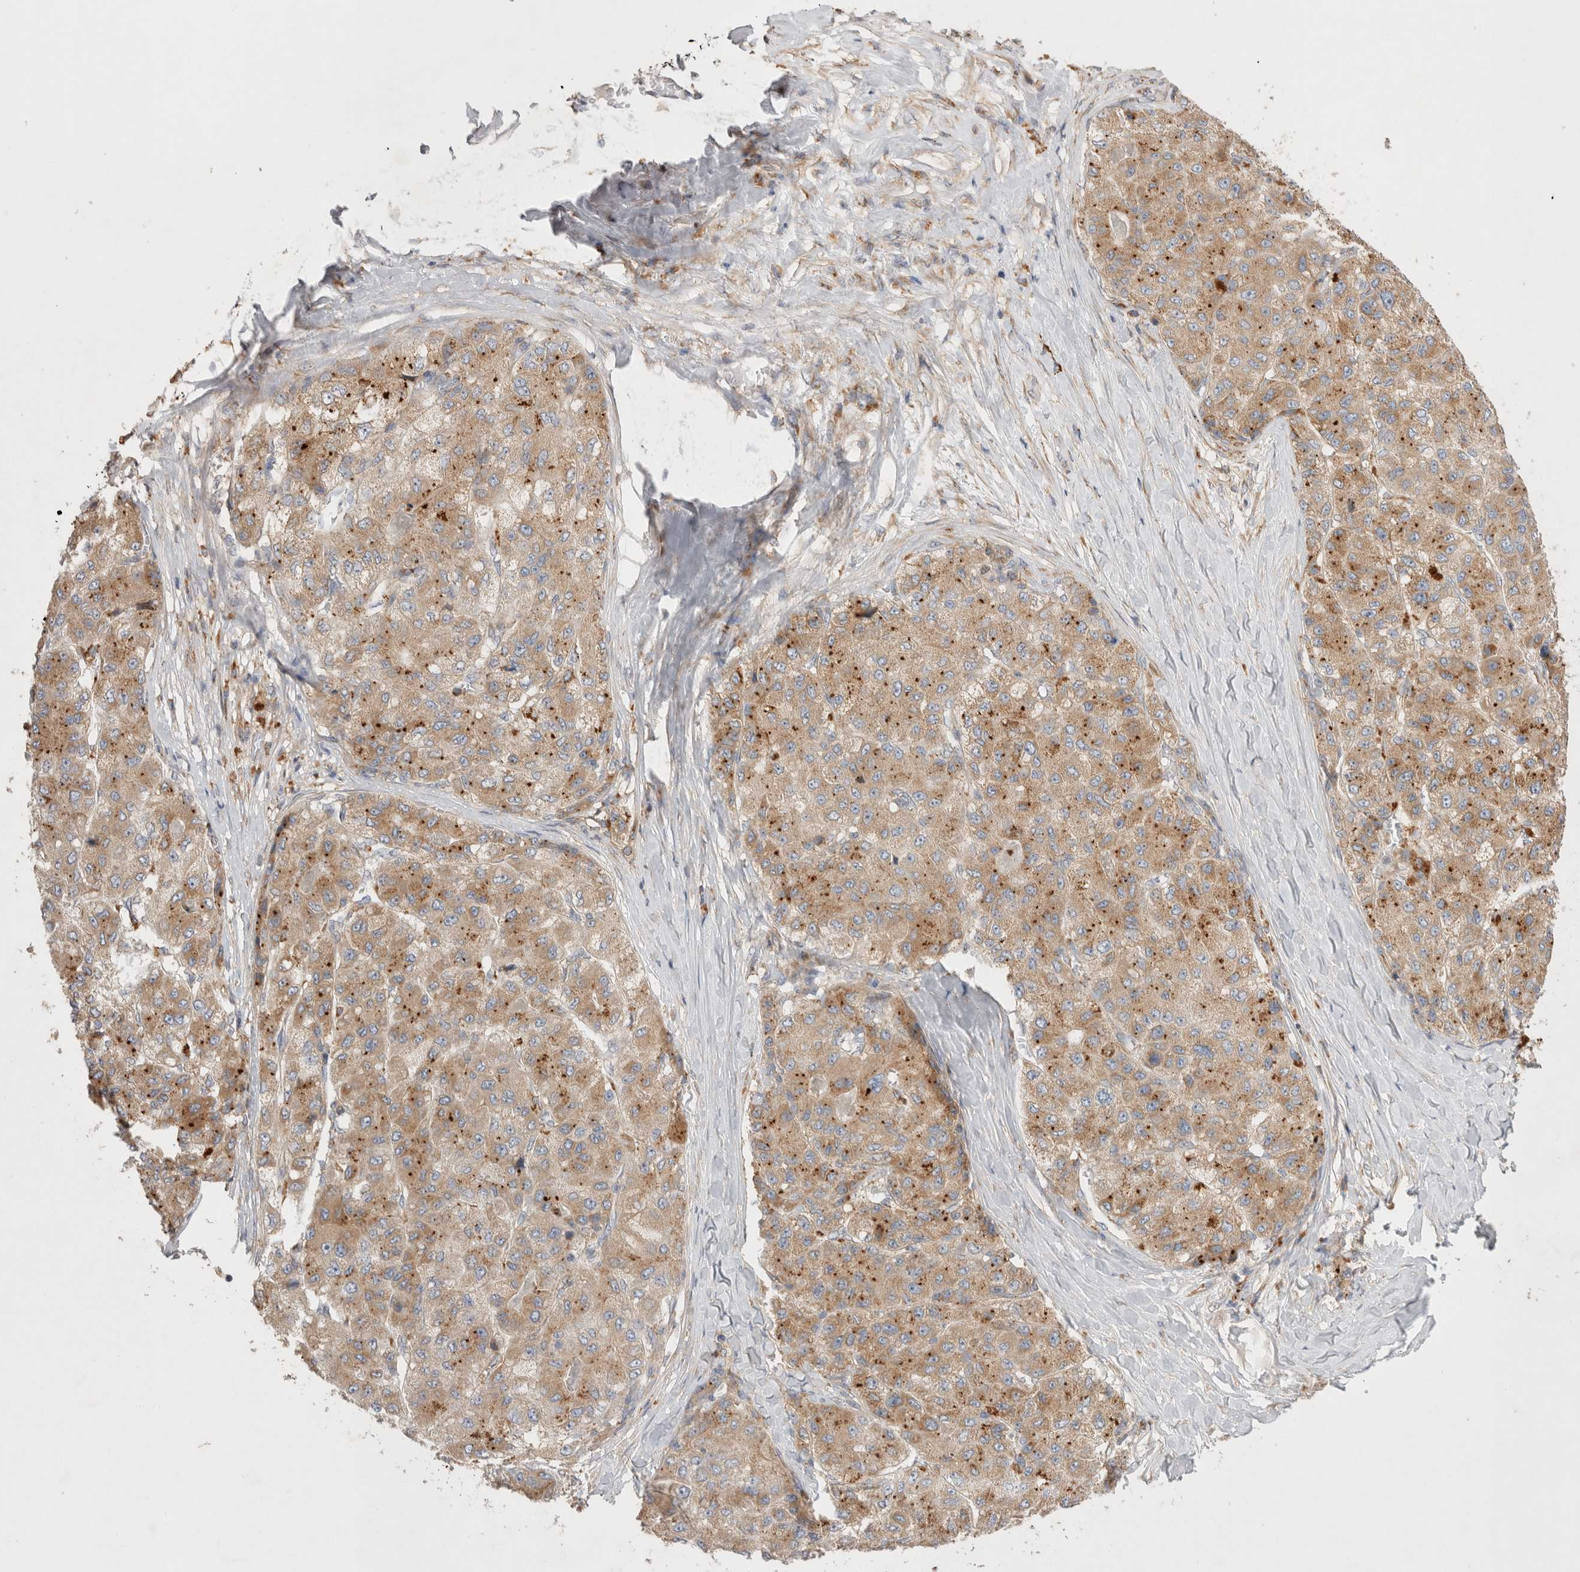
{"staining": {"intensity": "moderate", "quantity": ">75%", "location": "cytoplasmic/membranous"}, "tissue": "liver cancer", "cell_type": "Tumor cells", "image_type": "cancer", "snomed": [{"axis": "morphology", "description": "Carcinoma, Hepatocellular, NOS"}, {"axis": "topography", "description": "Liver"}], "caption": "The micrograph exhibits a brown stain indicating the presence of a protein in the cytoplasmic/membranous of tumor cells in liver cancer.", "gene": "TBC1D16", "patient": {"sex": "male", "age": 80}}